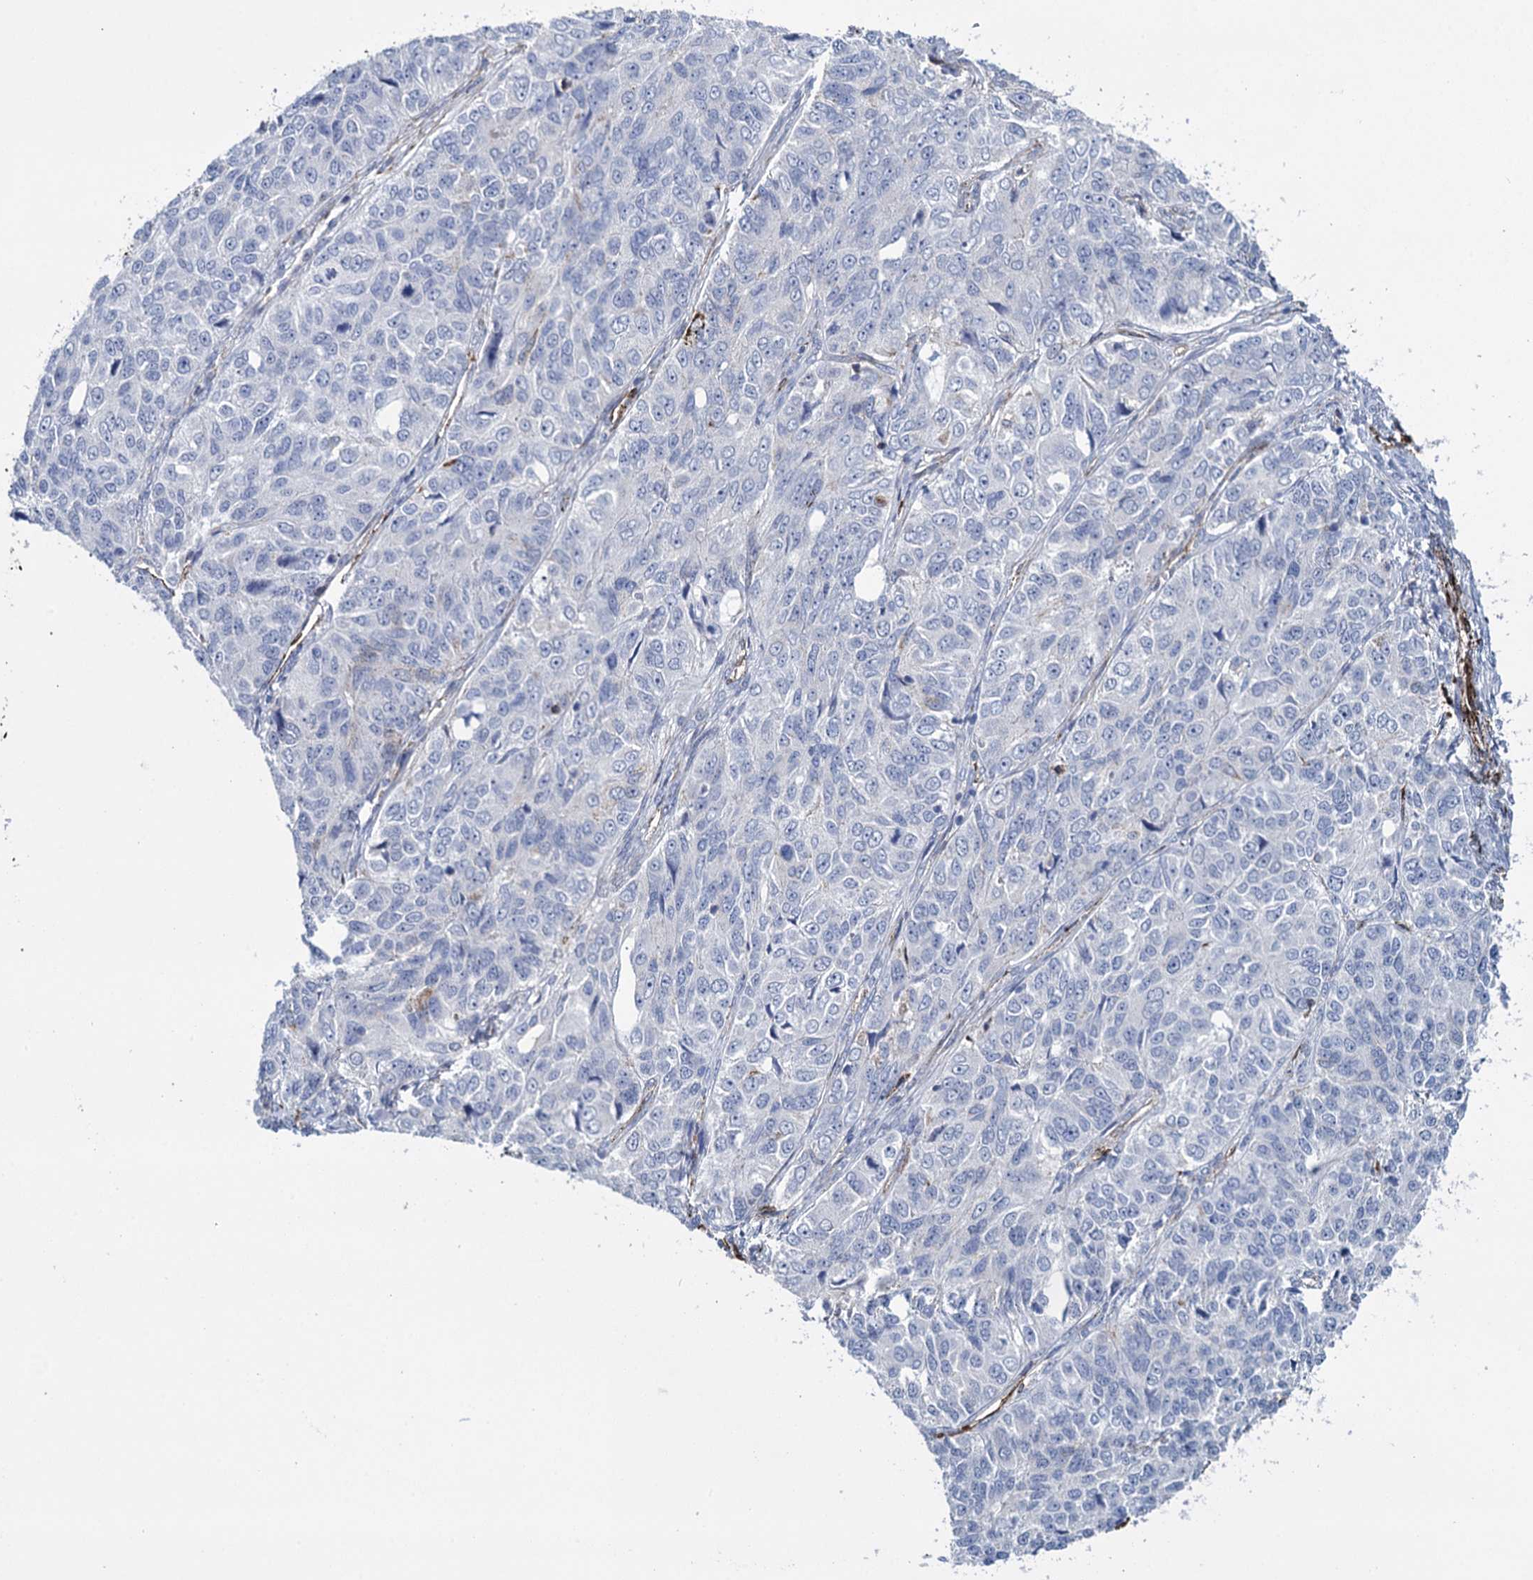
{"staining": {"intensity": "negative", "quantity": "none", "location": "none"}, "tissue": "ovarian cancer", "cell_type": "Tumor cells", "image_type": "cancer", "snomed": [{"axis": "morphology", "description": "Carcinoma, endometroid"}, {"axis": "topography", "description": "Ovary"}], "caption": "IHC histopathology image of ovarian cancer (endometroid carcinoma) stained for a protein (brown), which displays no expression in tumor cells. The staining was performed using DAB to visualize the protein expression in brown, while the nuclei were stained in blue with hematoxylin (Magnification: 20x).", "gene": "SNCG", "patient": {"sex": "female", "age": 51}}